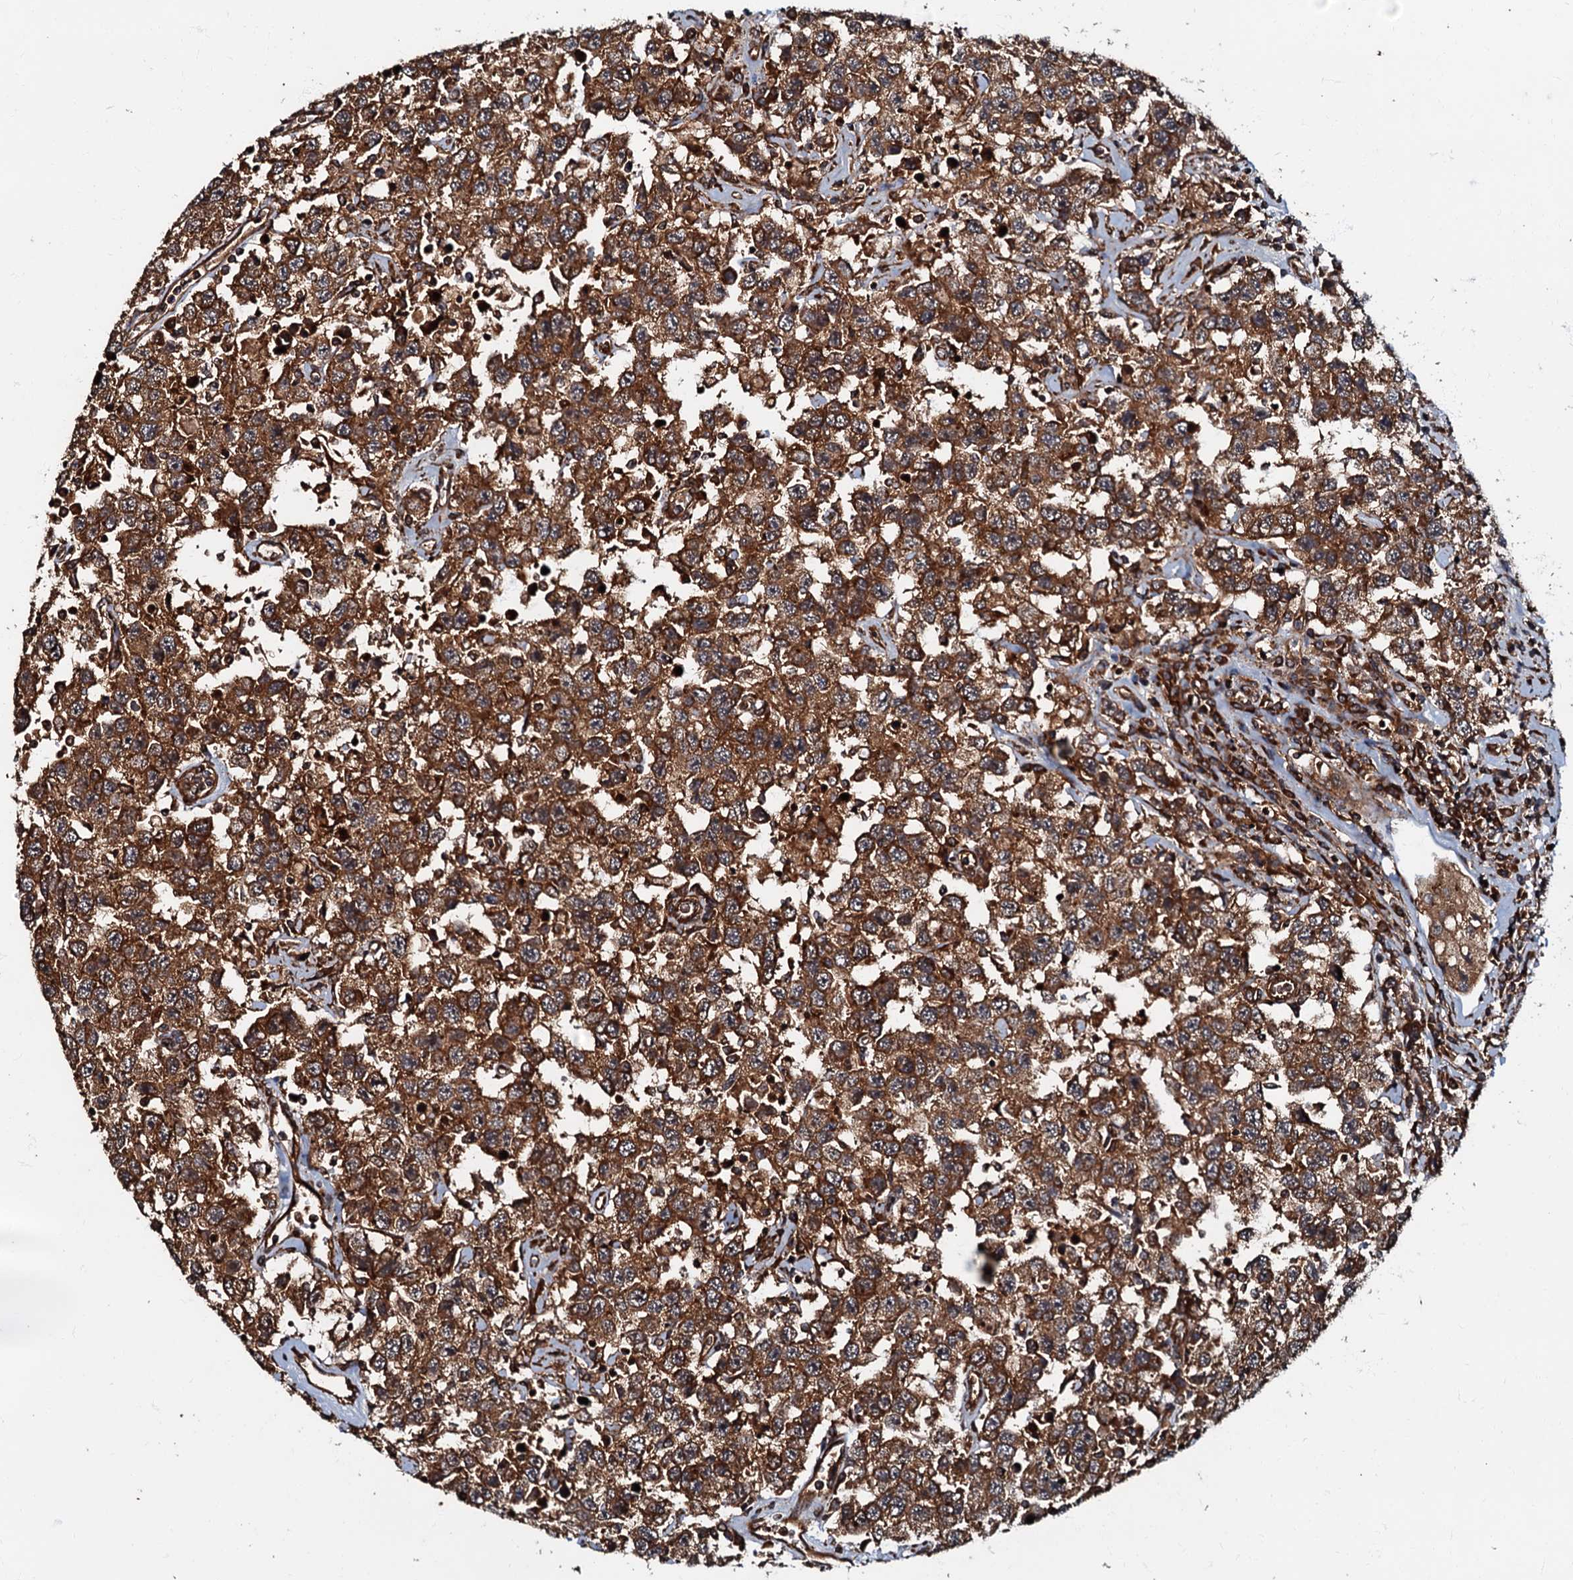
{"staining": {"intensity": "strong", "quantity": ">75%", "location": "cytoplasmic/membranous"}, "tissue": "testis cancer", "cell_type": "Tumor cells", "image_type": "cancer", "snomed": [{"axis": "morphology", "description": "Seminoma, NOS"}, {"axis": "topography", "description": "Testis"}], "caption": "Brown immunohistochemical staining in human testis seminoma reveals strong cytoplasmic/membranous staining in approximately >75% of tumor cells.", "gene": "BLOC1S6", "patient": {"sex": "male", "age": 41}}